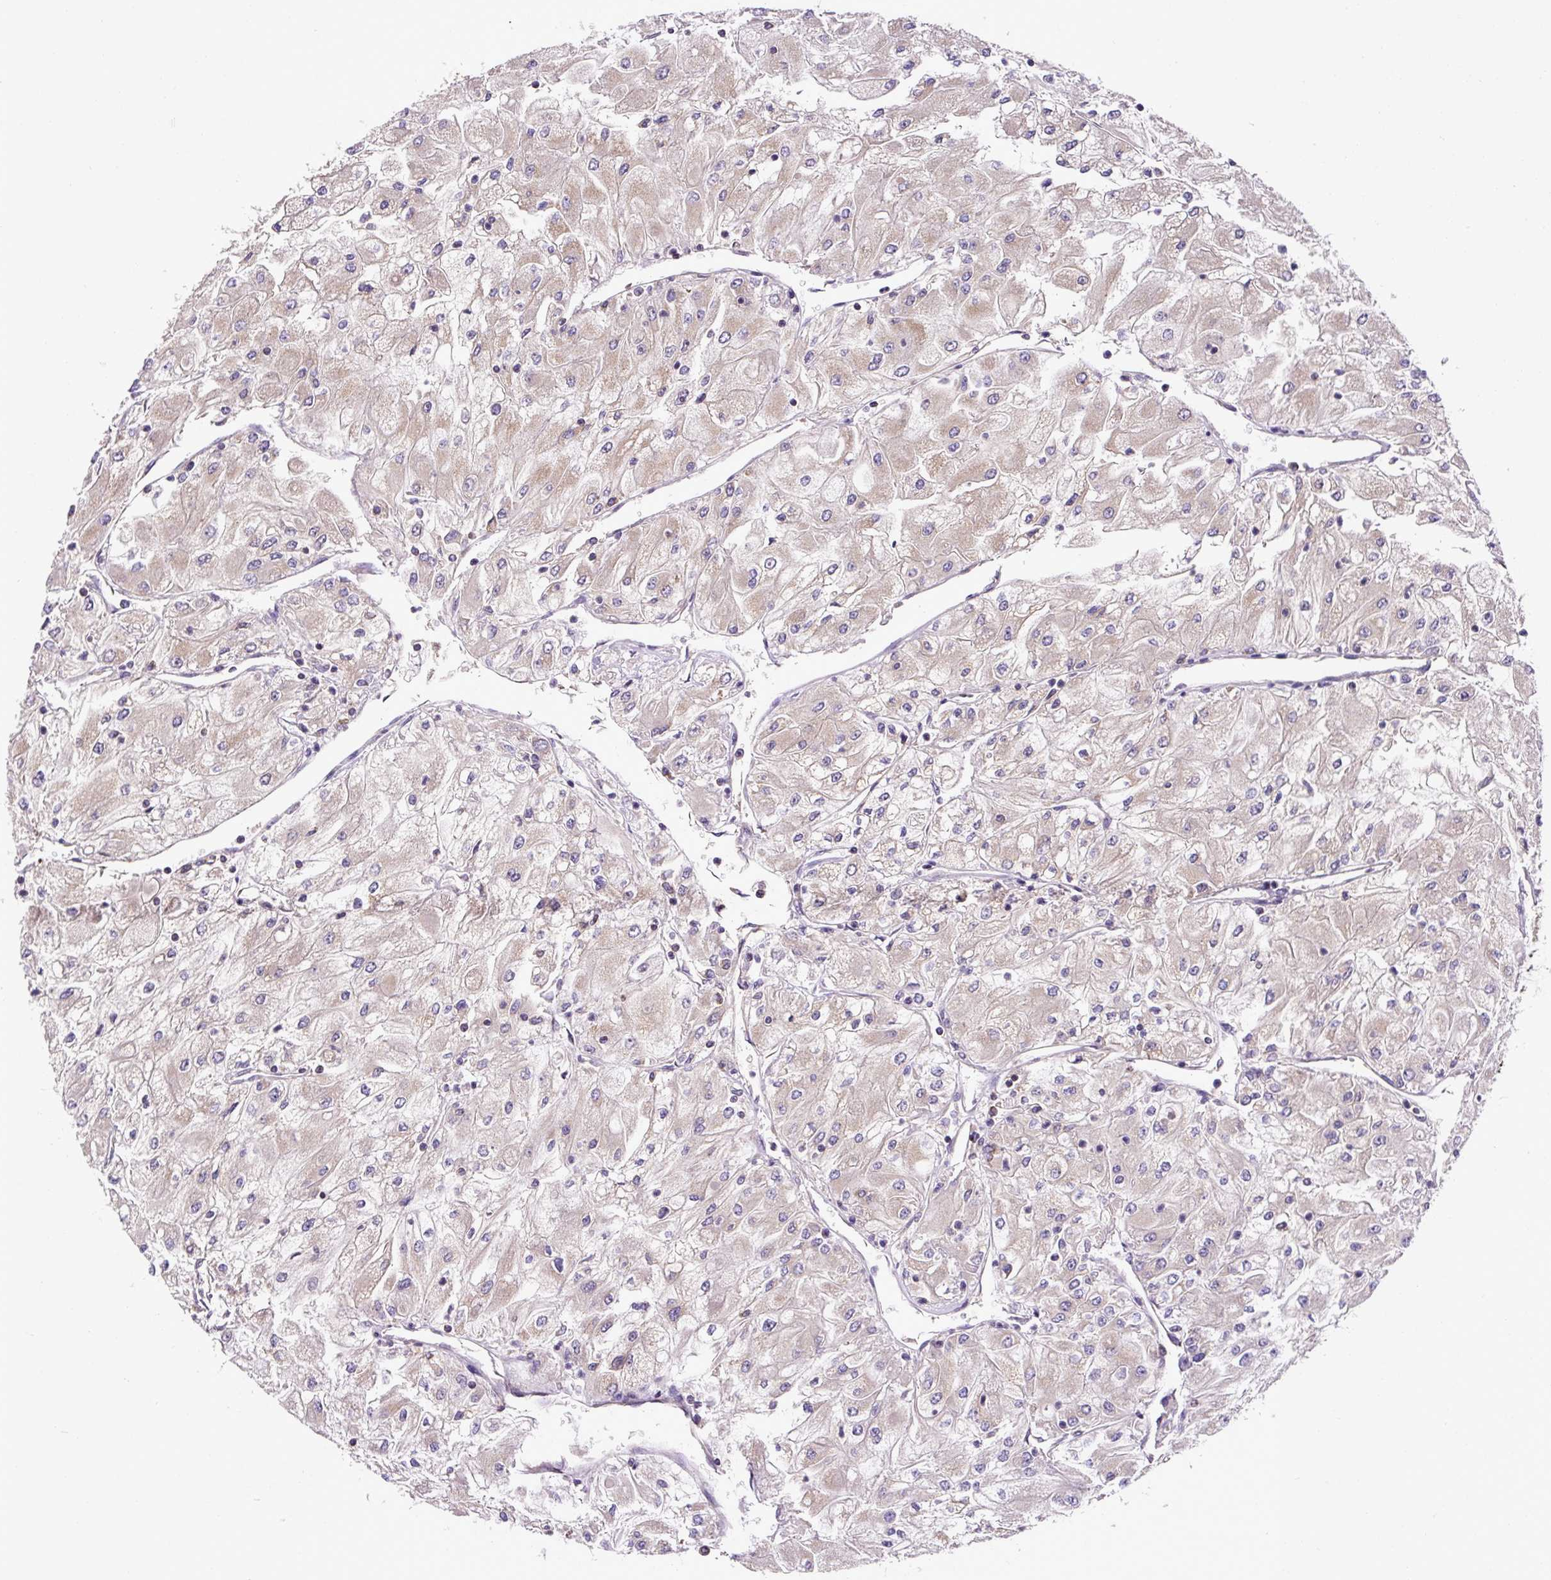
{"staining": {"intensity": "weak", "quantity": ">75%", "location": "cytoplasmic/membranous"}, "tissue": "renal cancer", "cell_type": "Tumor cells", "image_type": "cancer", "snomed": [{"axis": "morphology", "description": "Adenocarcinoma, NOS"}, {"axis": "topography", "description": "Kidney"}], "caption": "IHC (DAB) staining of renal adenocarcinoma demonstrates weak cytoplasmic/membranous protein staining in approximately >75% of tumor cells.", "gene": "MFSD9", "patient": {"sex": "male", "age": 80}}